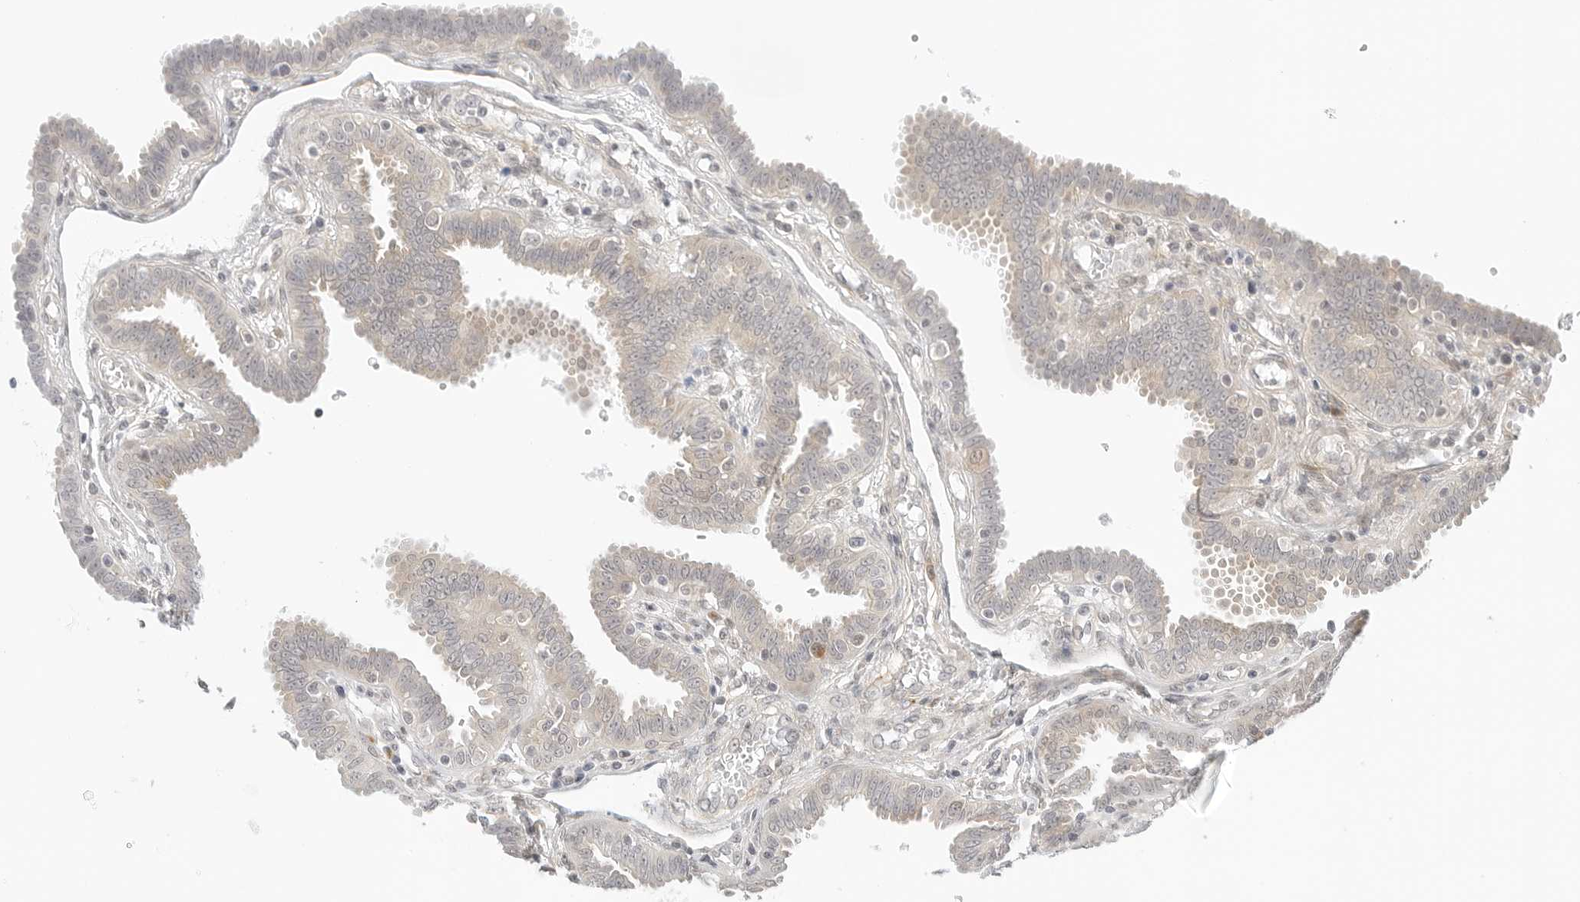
{"staining": {"intensity": "weak", "quantity": "25%-75%", "location": "cytoplasmic/membranous"}, "tissue": "fallopian tube", "cell_type": "Glandular cells", "image_type": "normal", "snomed": [{"axis": "morphology", "description": "Normal tissue, NOS"}, {"axis": "topography", "description": "Fallopian tube"}], "caption": "Approximately 25%-75% of glandular cells in normal human fallopian tube display weak cytoplasmic/membranous protein expression as visualized by brown immunohistochemical staining.", "gene": "TCP1", "patient": {"sex": "female", "age": 32}}